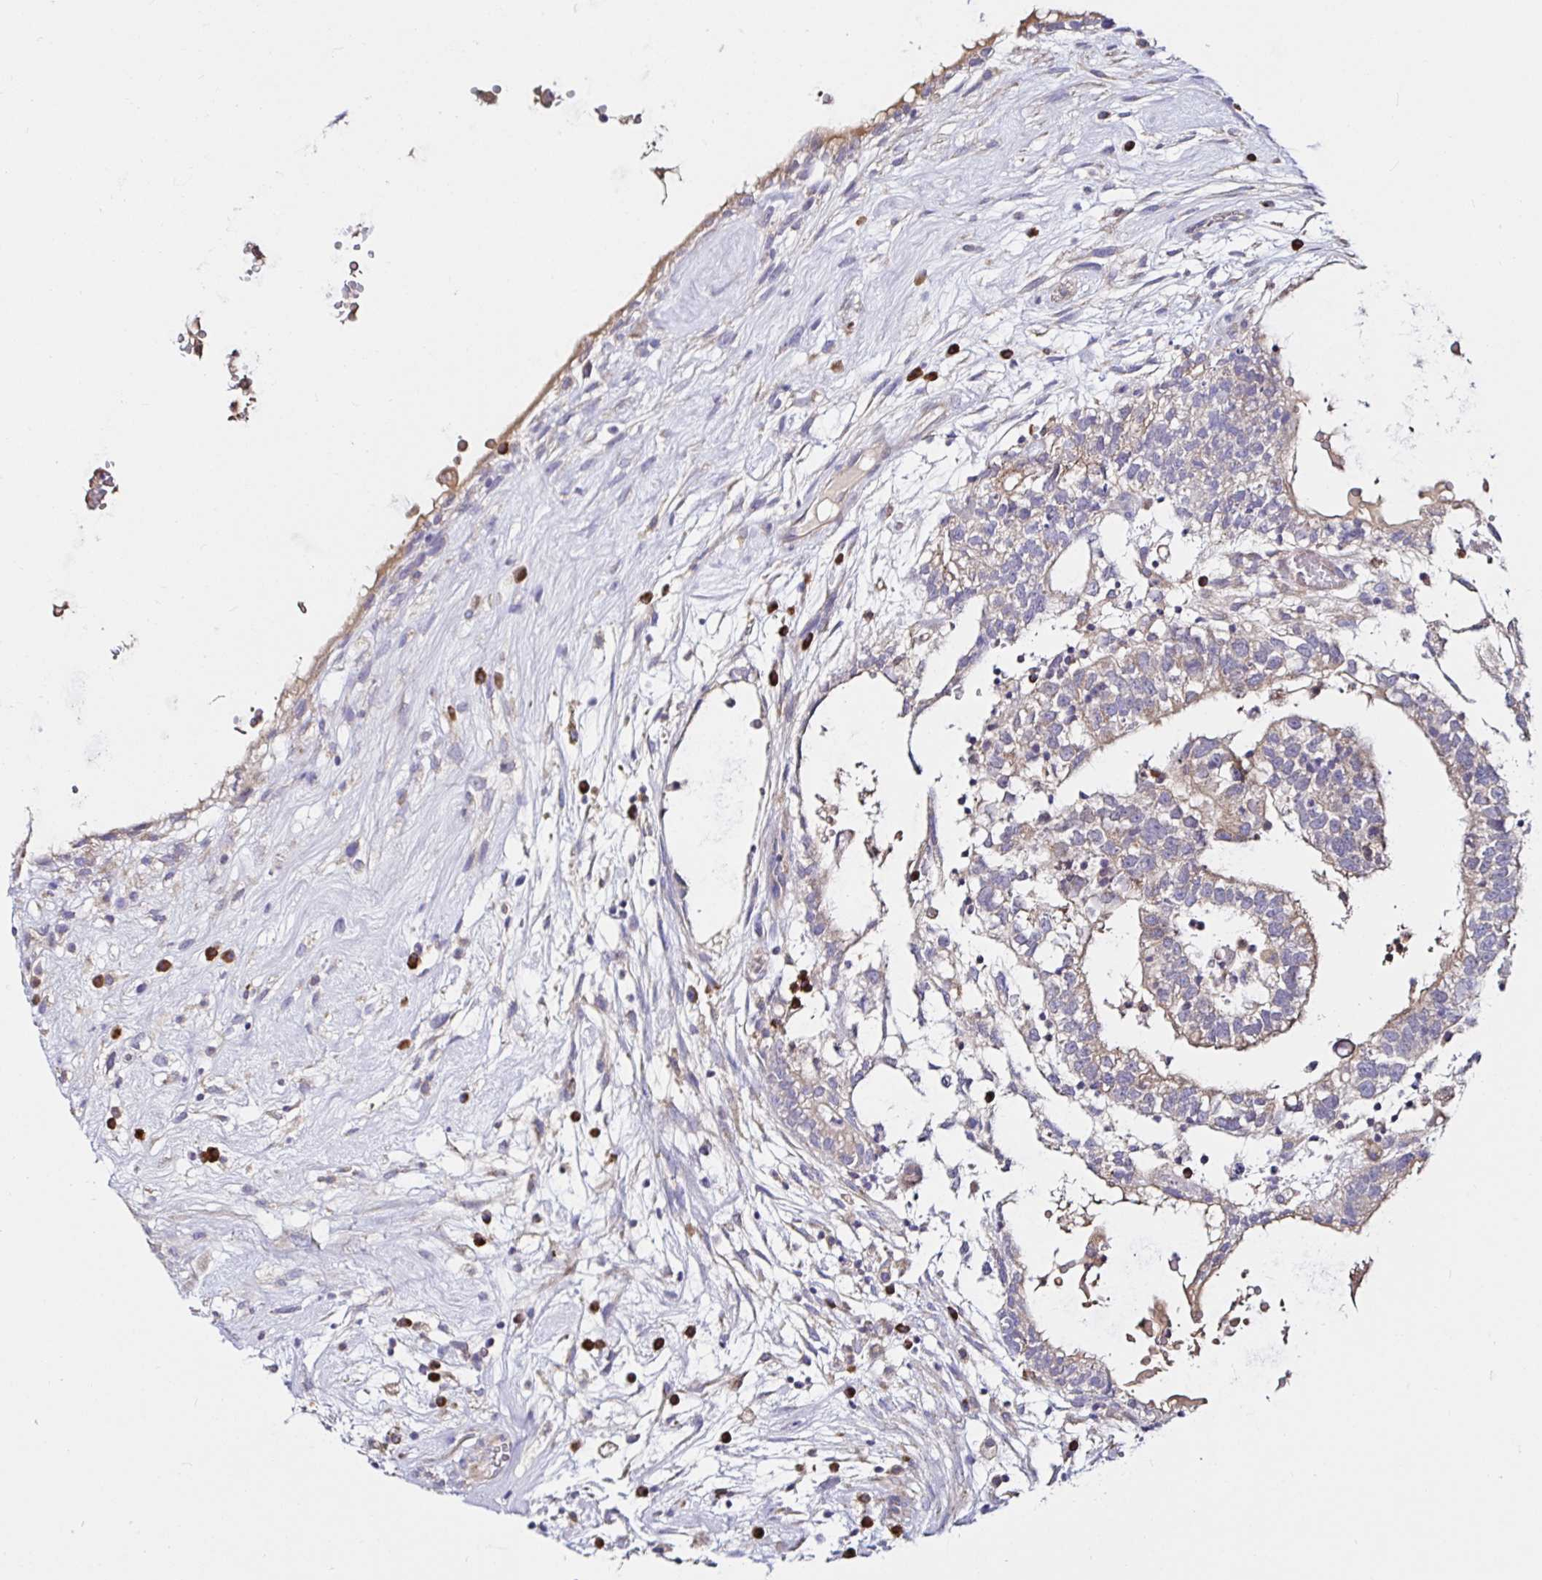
{"staining": {"intensity": "weak", "quantity": ">75%", "location": "cytoplasmic/membranous"}, "tissue": "testis cancer", "cell_type": "Tumor cells", "image_type": "cancer", "snomed": [{"axis": "morphology", "description": "Carcinoma, Embryonal, NOS"}, {"axis": "topography", "description": "Testis"}], "caption": "DAB immunohistochemical staining of testis embryonal carcinoma shows weak cytoplasmic/membranous protein staining in approximately >75% of tumor cells.", "gene": "VSIG2", "patient": {"sex": "male", "age": 32}}